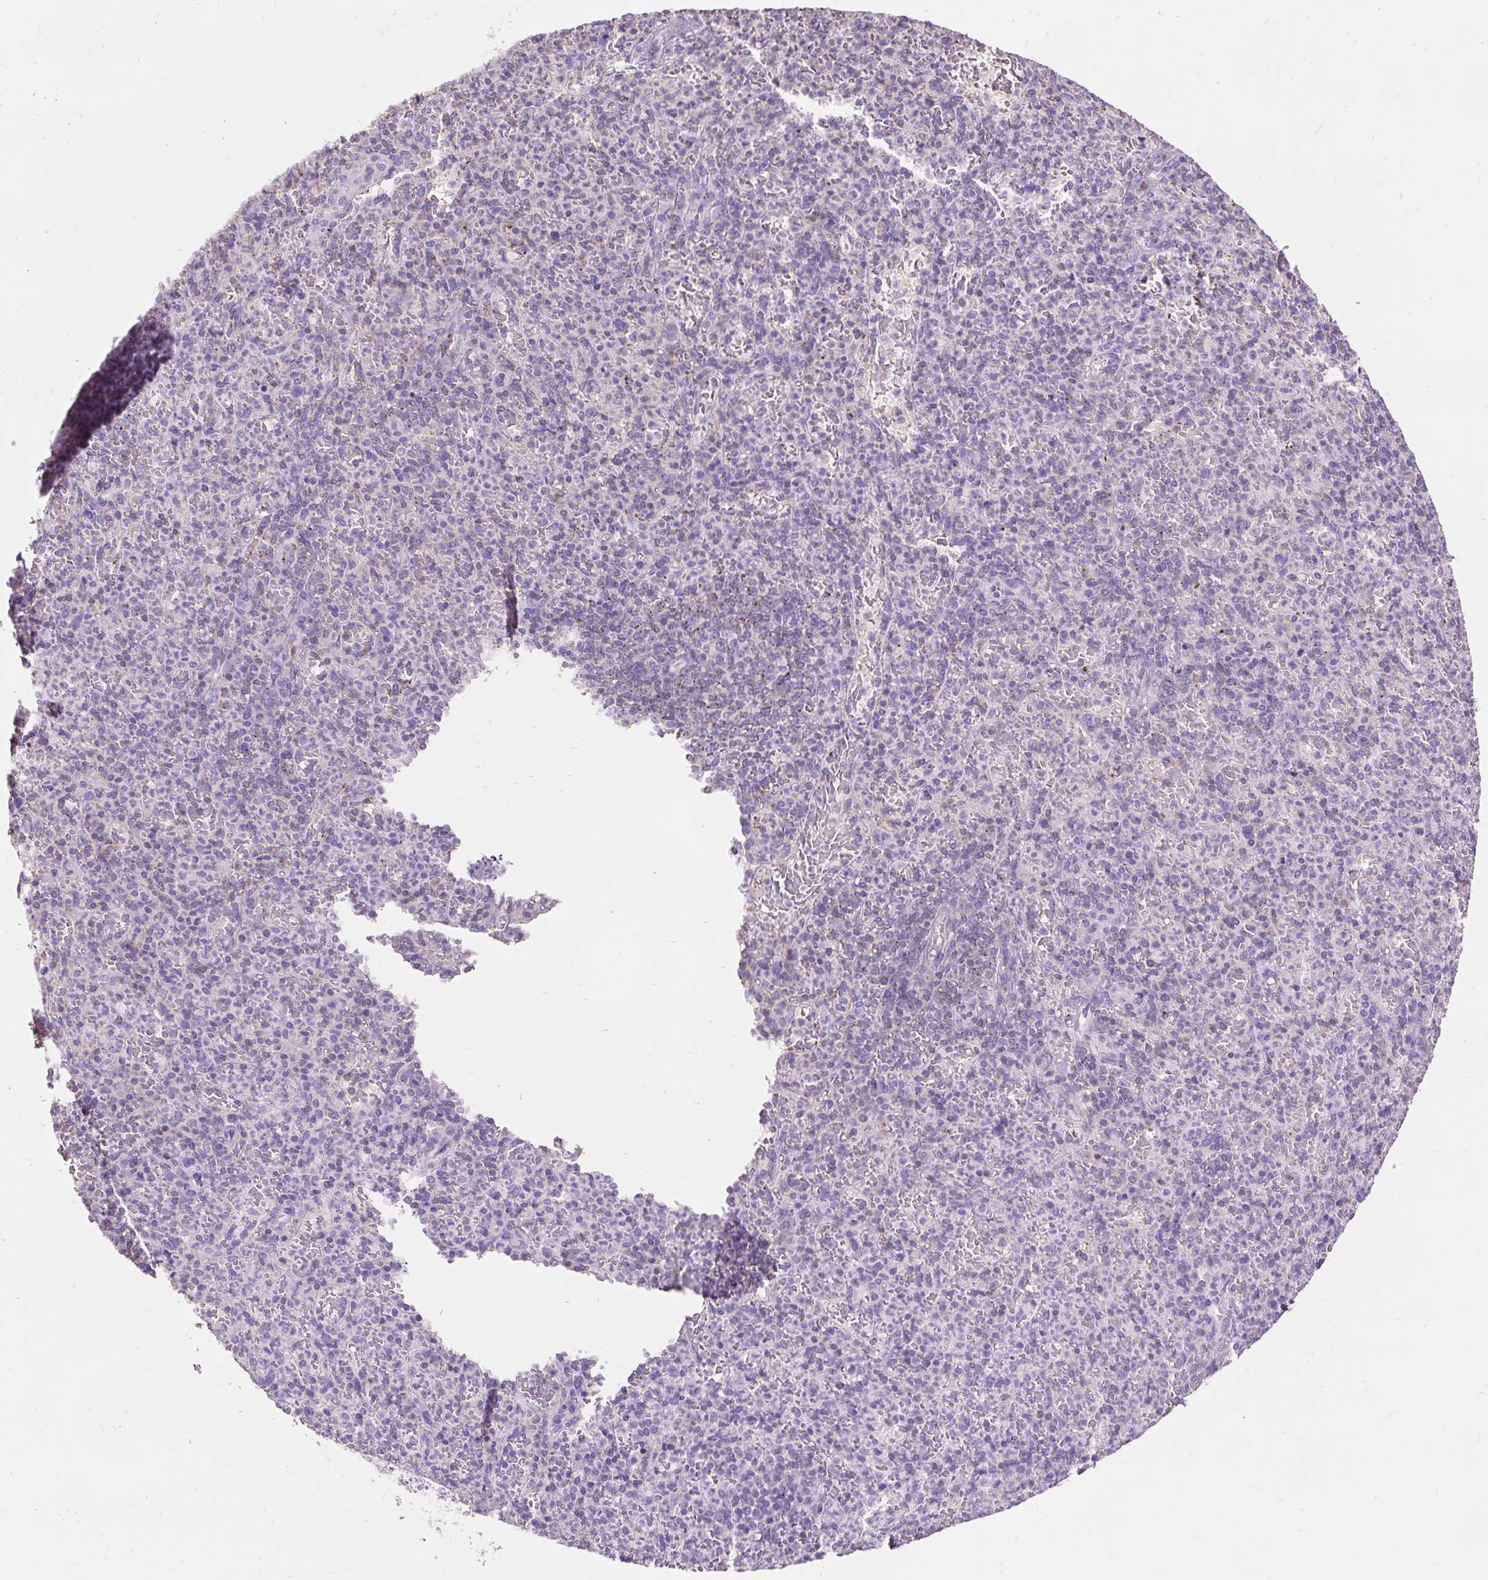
{"staining": {"intensity": "negative", "quantity": "none", "location": "none"}, "tissue": "spleen", "cell_type": "Cells in red pulp", "image_type": "normal", "snomed": [{"axis": "morphology", "description": "Normal tissue, NOS"}, {"axis": "topography", "description": "Spleen"}], "caption": "This is an IHC photomicrograph of unremarkable spleen. There is no staining in cells in red pulp.", "gene": "OR10A7", "patient": {"sex": "female", "age": 74}}